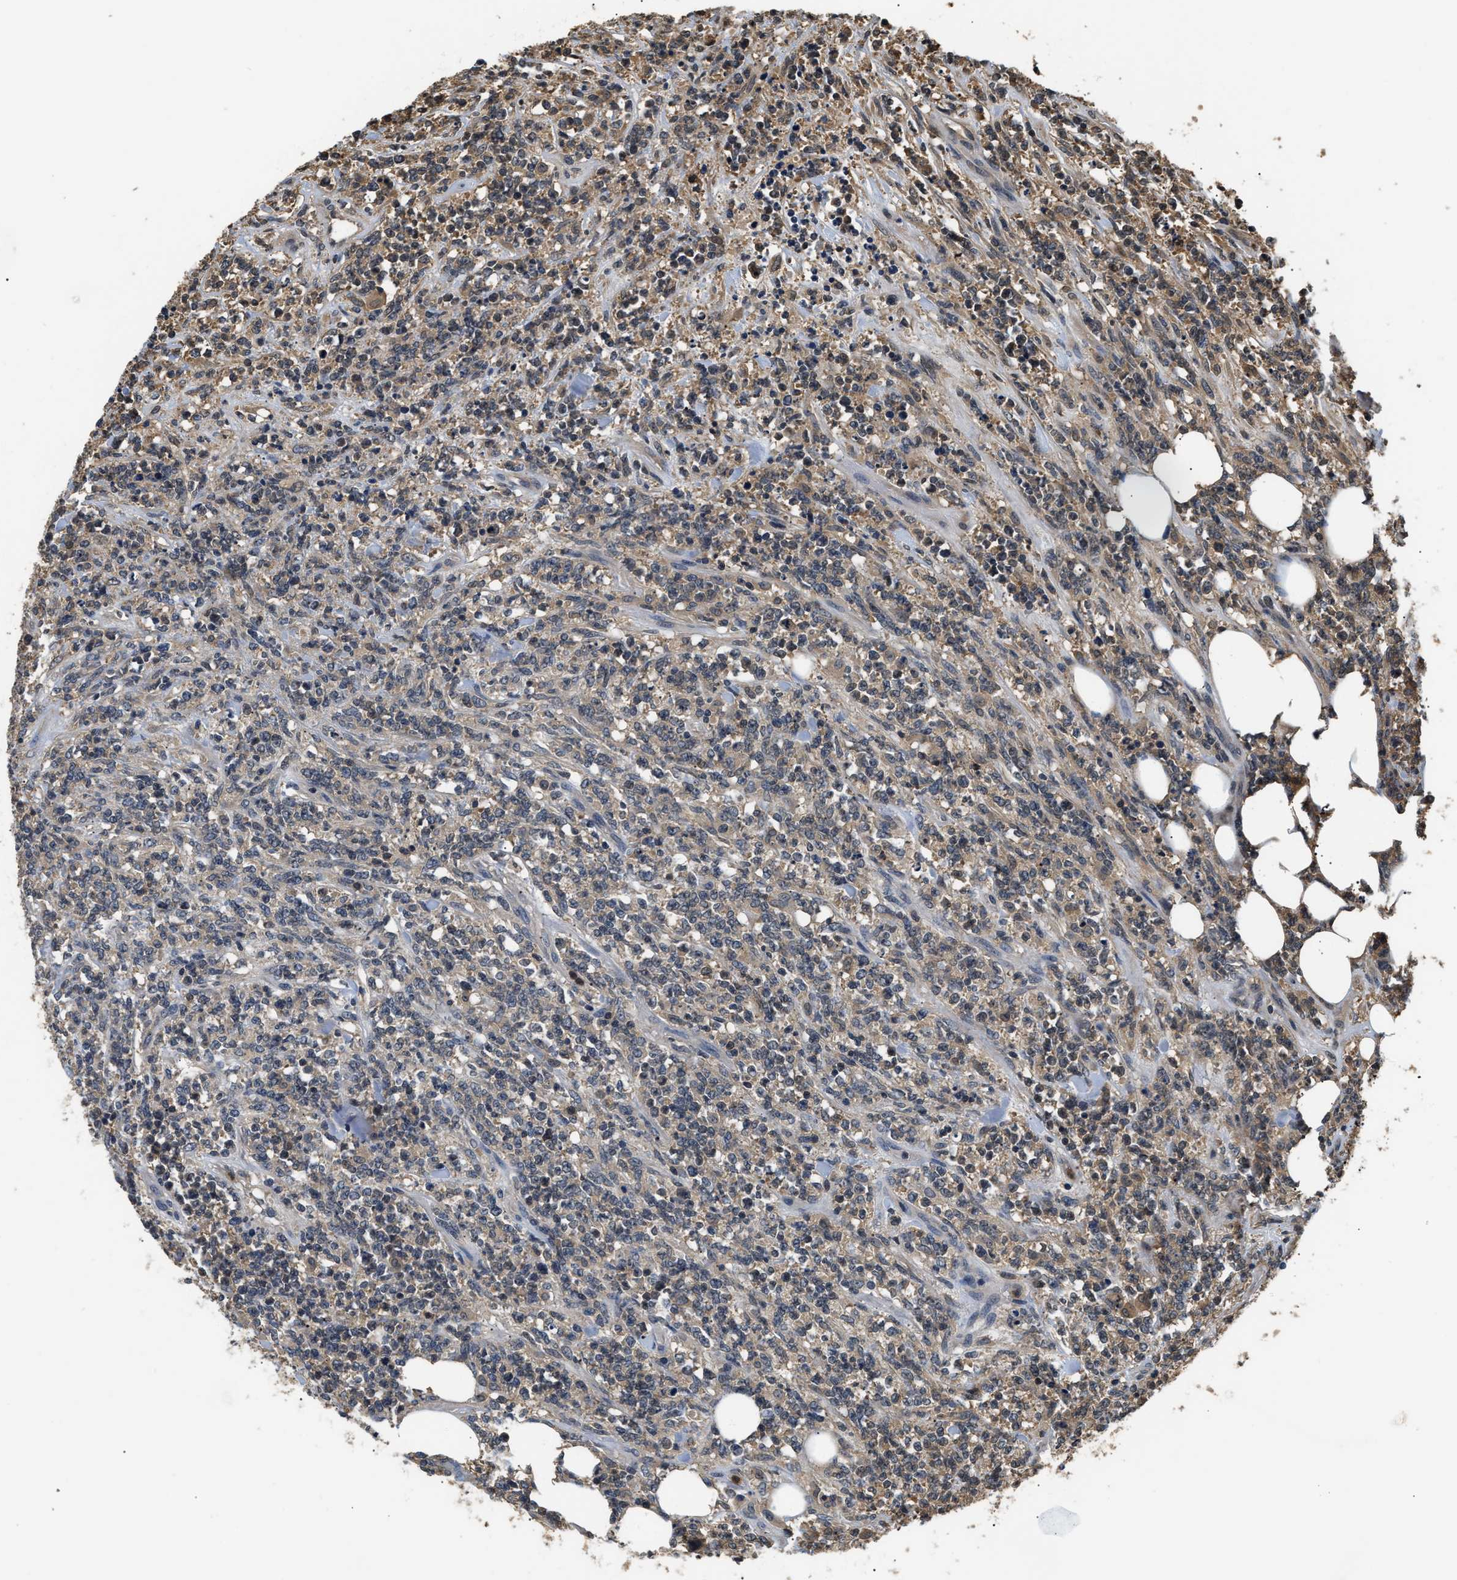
{"staining": {"intensity": "weak", "quantity": "25%-75%", "location": "cytoplasmic/membranous"}, "tissue": "lymphoma", "cell_type": "Tumor cells", "image_type": "cancer", "snomed": [{"axis": "morphology", "description": "Malignant lymphoma, non-Hodgkin's type, High grade"}, {"axis": "topography", "description": "Soft tissue"}], "caption": "Immunohistochemical staining of human malignant lymphoma, non-Hodgkin's type (high-grade) shows low levels of weak cytoplasmic/membranous staining in approximately 25%-75% of tumor cells.", "gene": "GPI", "patient": {"sex": "male", "age": 18}}